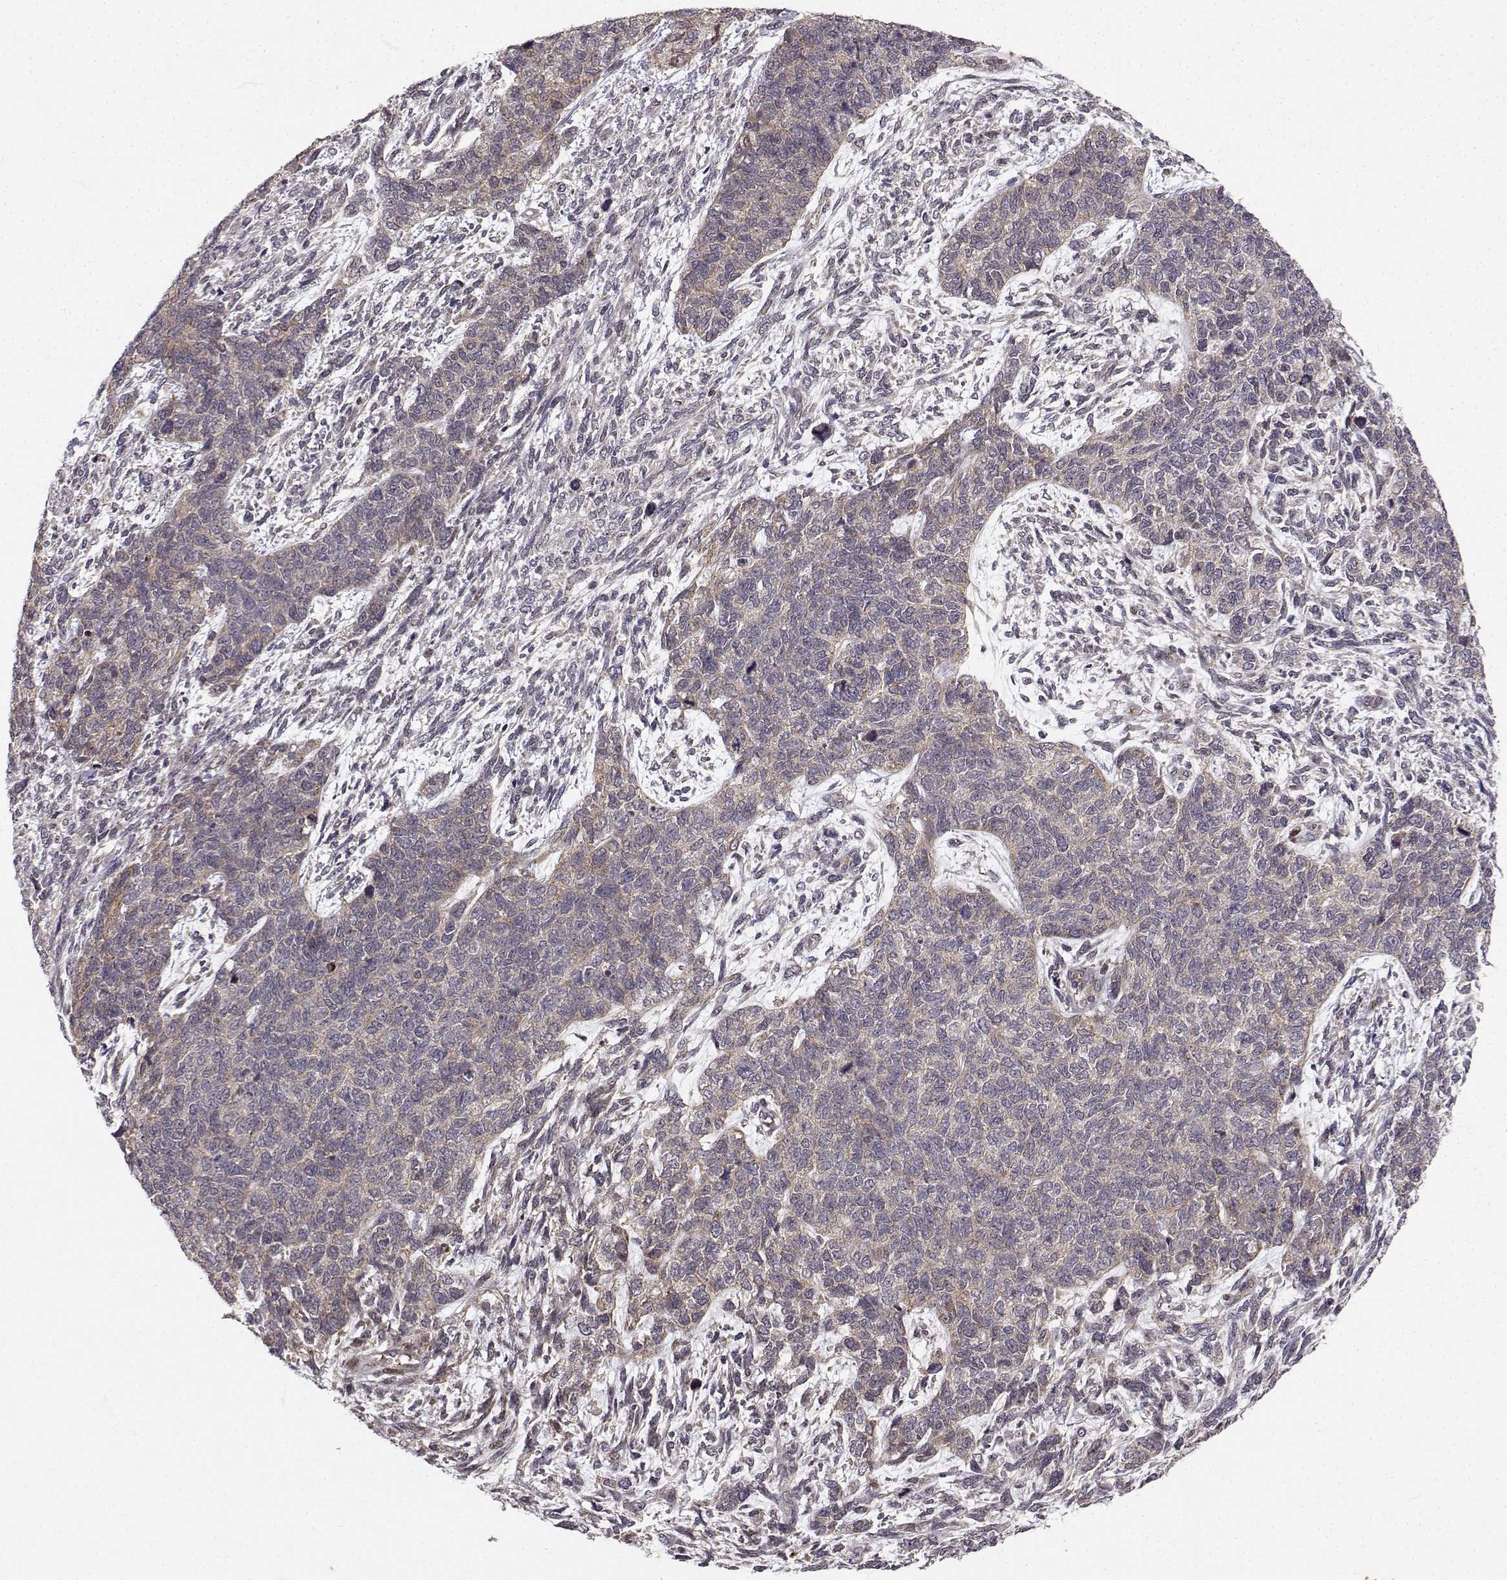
{"staining": {"intensity": "weak", "quantity": "<25%", "location": "cytoplasmic/membranous"}, "tissue": "cervical cancer", "cell_type": "Tumor cells", "image_type": "cancer", "snomed": [{"axis": "morphology", "description": "Squamous cell carcinoma, NOS"}, {"axis": "topography", "description": "Cervix"}], "caption": "Immunohistochemical staining of cervical cancer exhibits no significant expression in tumor cells.", "gene": "APC", "patient": {"sex": "female", "age": 63}}